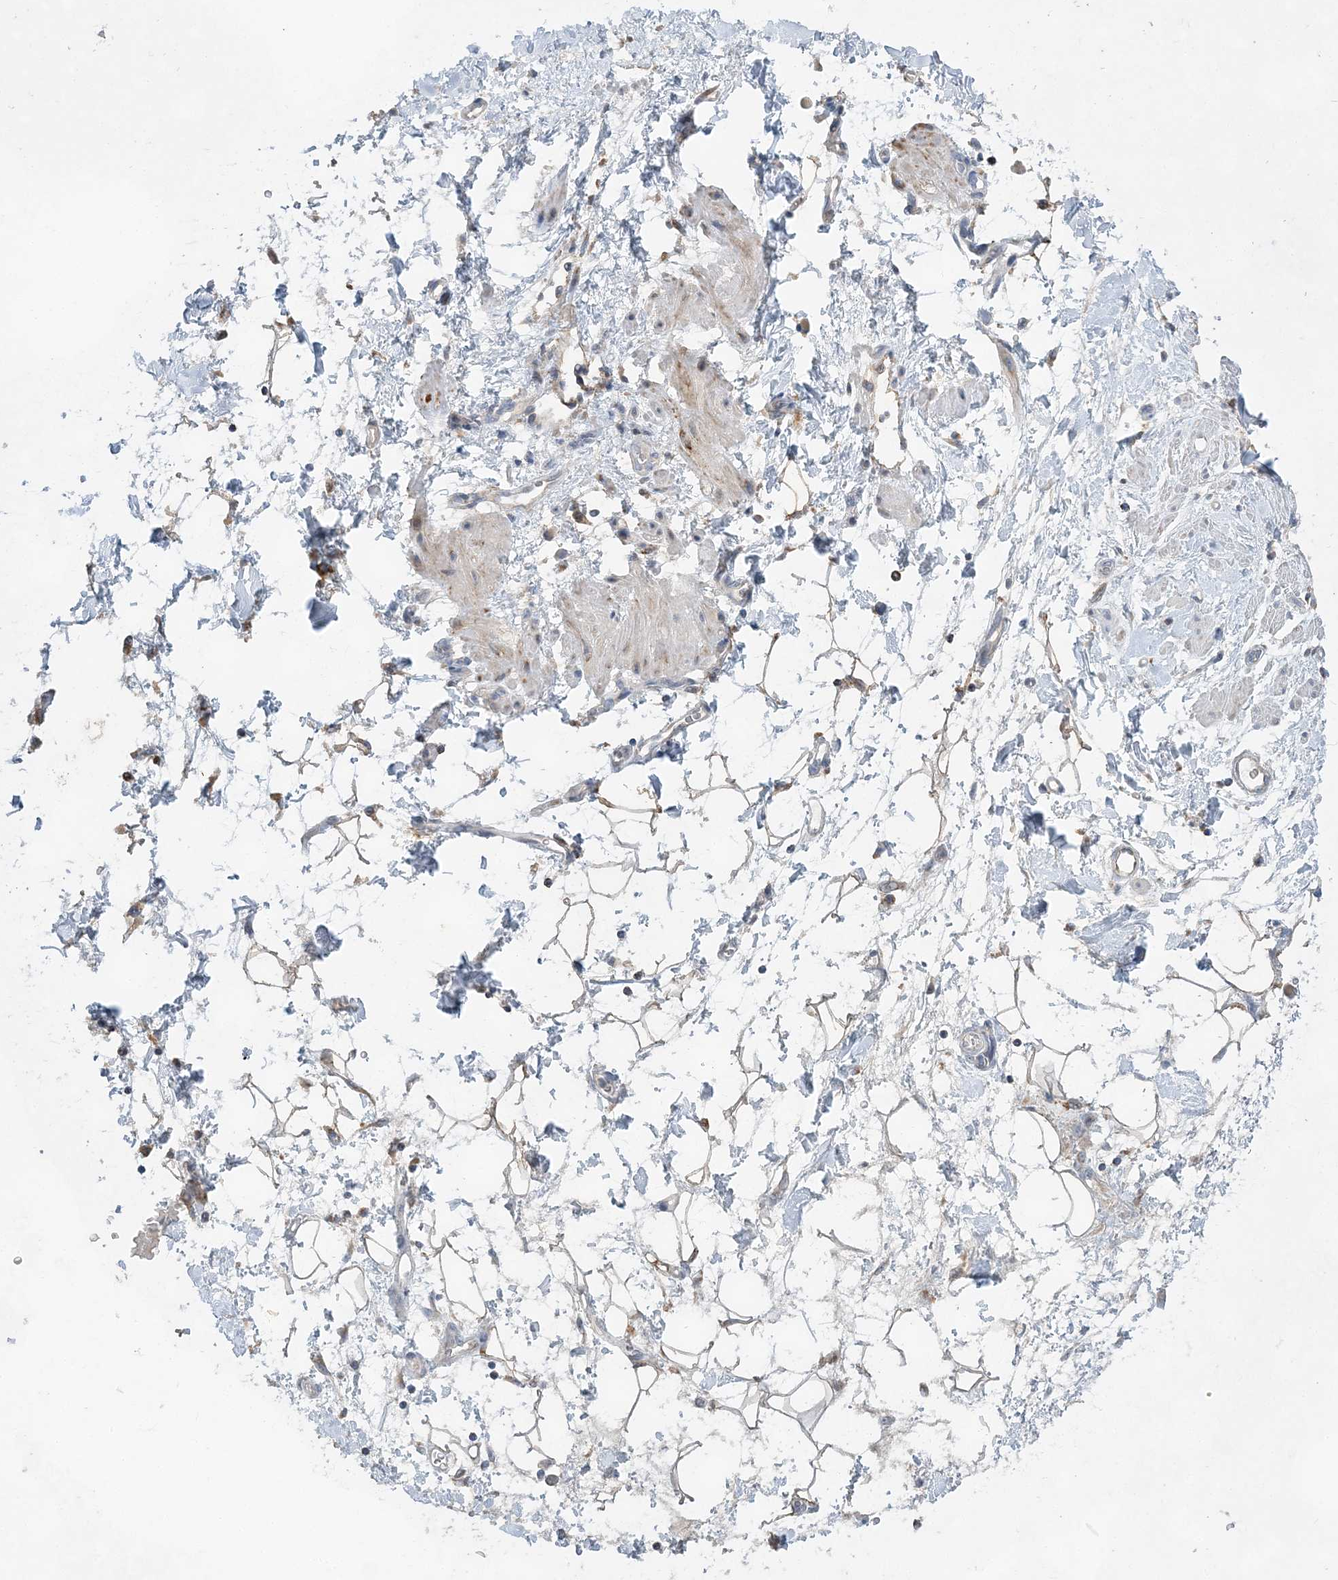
{"staining": {"intensity": "weak", "quantity": ">75%", "location": "cytoplasmic/membranous"}, "tissue": "adipose tissue", "cell_type": "Adipocytes", "image_type": "normal", "snomed": [{"axis": "morphology", "description": "Normal tissue, NOS"}, {"axis": "morphology", "description": "Adenocarcinoma, NOS"}, {"axis": "topography", "description": "Pancreas"}, {"axis": "topography", "description": "Peripheral nerve tissue"}], "caption": "IHC micrograph of unremarkable adipose tissue: adipose tissue stained using IHC shows low levels of weak protein expression localized specifically in the cytoplasmic/membranous of adipocytes, appearing as a cytoplasmic/membranous brown color.", "gene": "TRAPPC13", "patient": {"sex": "male", "age": 59}}